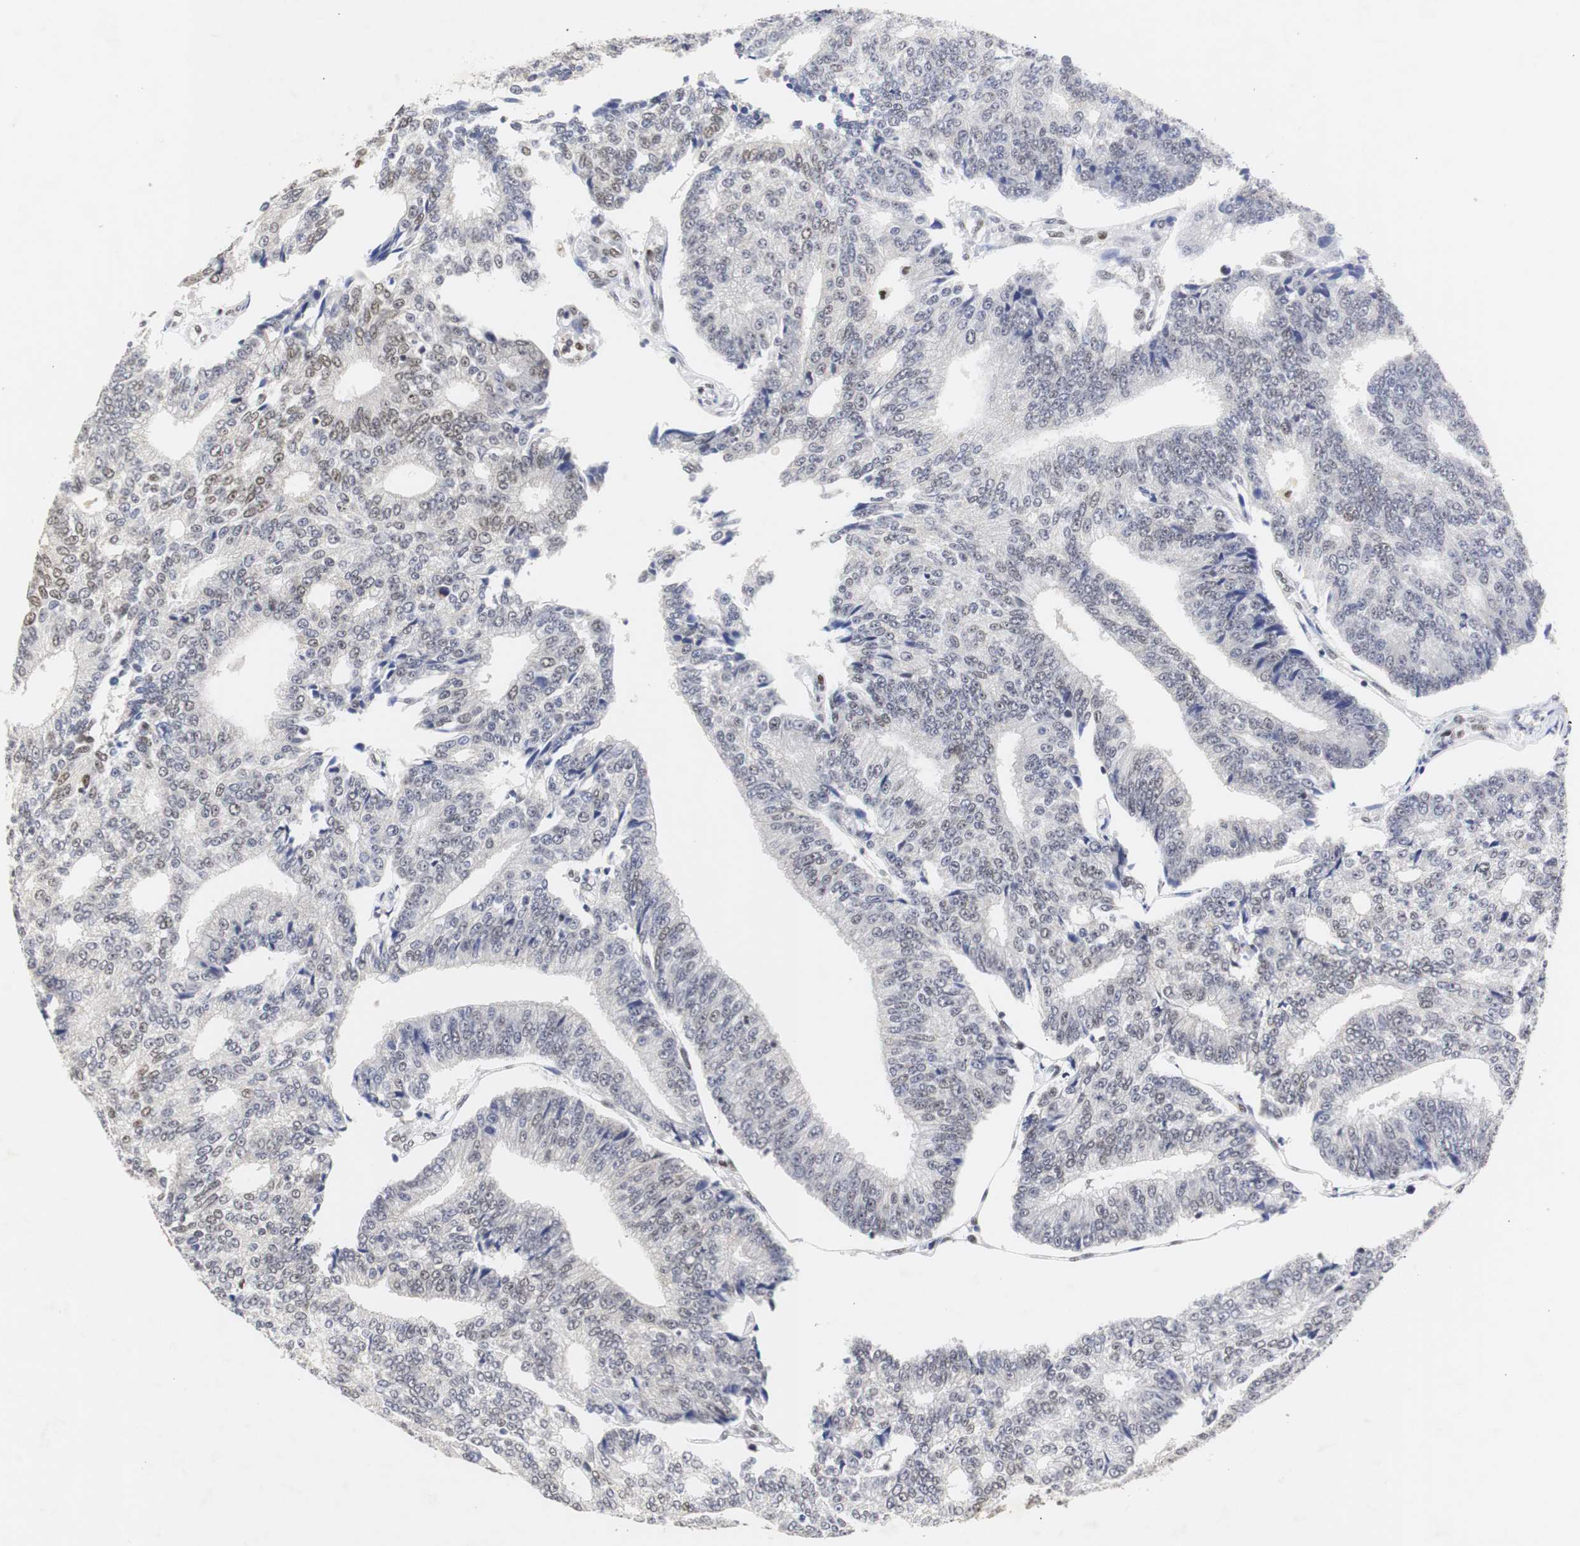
{"staining": {"intensity": "weak", "quantity": "<25%", "location": "cytoplasmic/membranous"}, "tissue": "prostate cancer", "cell_type": "Tumor cells", "image_type": "cancer", "snomed": [{"axis": "morphology", "description": "Adenocarcinoma, High grade"}, {"axis": "topography", "description": "Prostate"}], "caption": "An immunohistochemistry image of prostate high-grade adenocarcinoma is shown. There is no staining in tumor cells of prostate high-grade adenocarcinoma.", "gene": "ZFC3H1", "patient": {"sex": "male", "age": 55}}